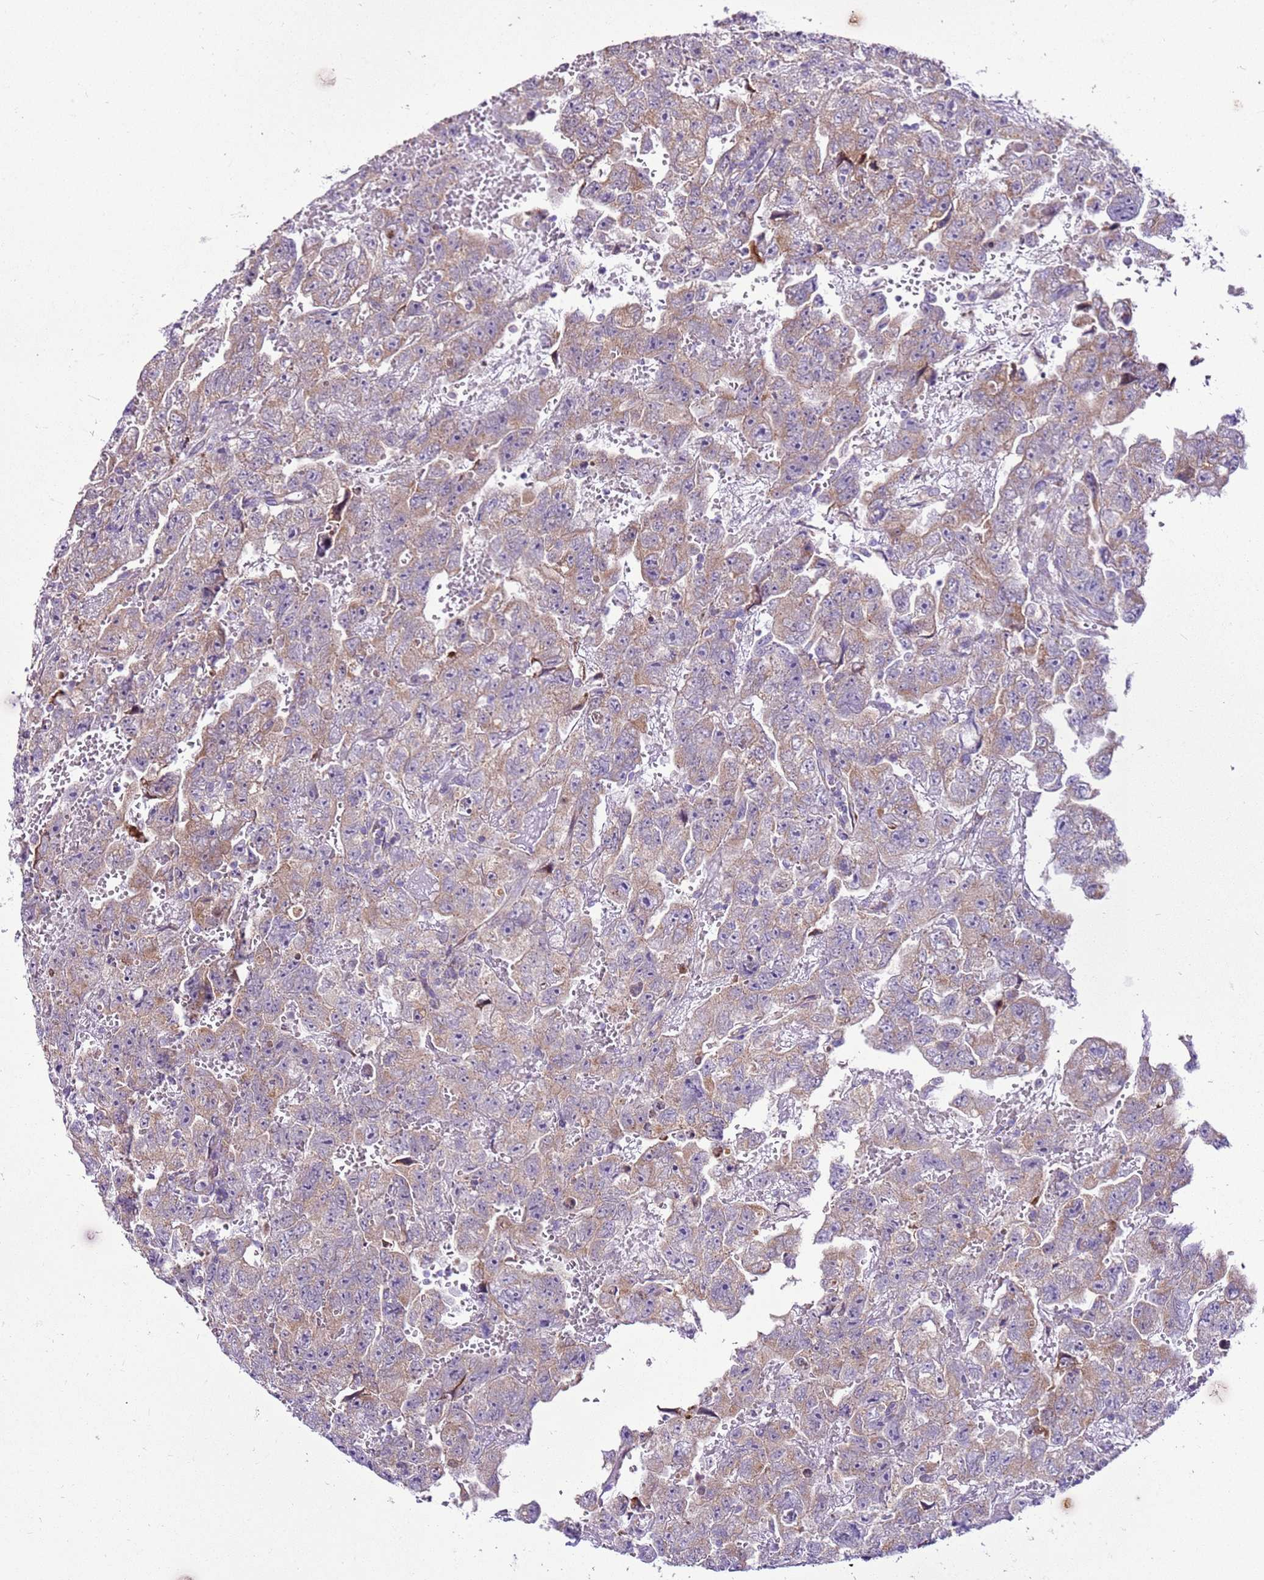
{"staining": {"intensity": "weak", "quantity": ">75%", "location": "cytoplasmic/membranous"}, "tissue": "testis cancer", "cell_type": "Tumor cells", "image_type": "cancer", "snomed": [{"axis": "morphology", "description": "Carcinoma, Embryonal, NOS"}, {"axis": "topography", "description": "Testis"}], "caption": "Immunohistochemical staining of human embryonal carcinoma (testis) reveals low levels of weak cytoplasmic/membranous protein positivity in approximately >75% of tumor cells.", "gene": "MRPL36", "patient": {"sex": "male", "age": 45}}